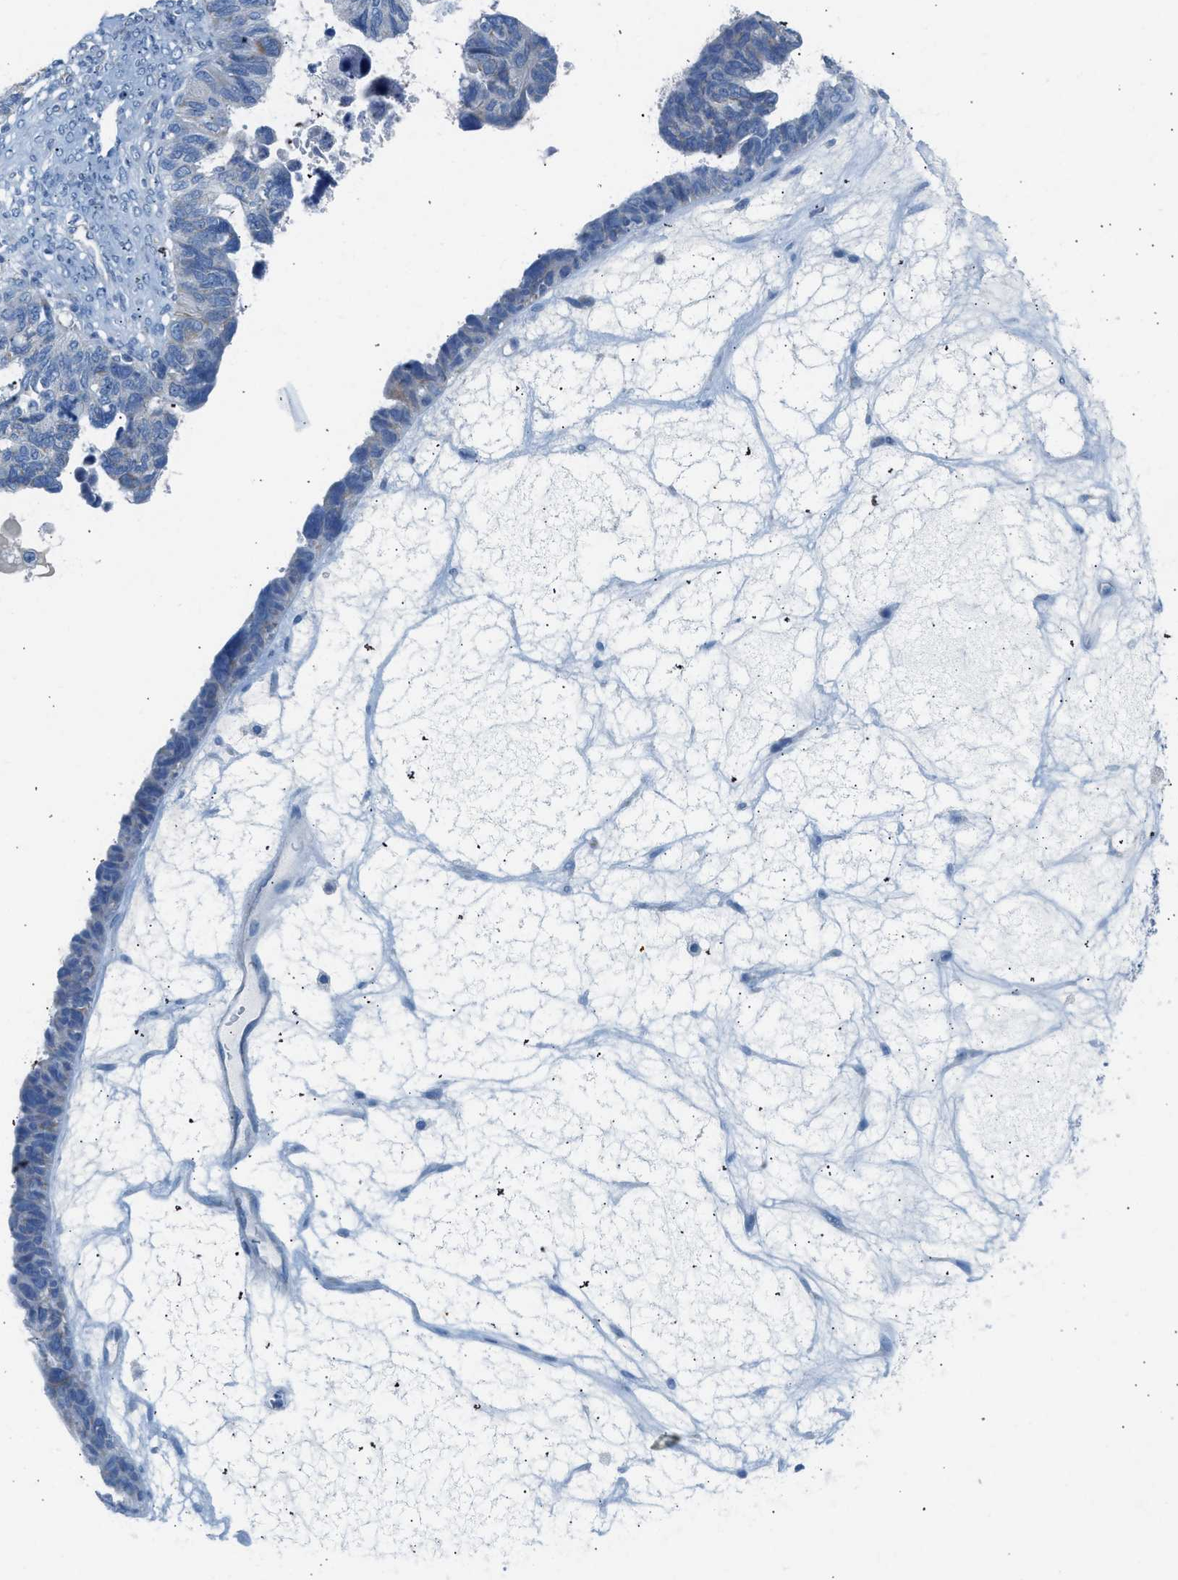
{"staining": {"intensity": "negative", "quantity": "none", "location": "none"}, "tissue": "ovarian cancer", "cell_type": "Tumor cells", "image_type": "cancer", "snomed": [{"axis": "morphology", "description": "Cystadenocarcinoma, serous, NOS"}, {"axis": "topography", "description": "Ovary"}], "caption": "IHC histopathology image of neoplastic tissue: ovarian serous cystadenocarcinoma stained with DAB (3,3'-diaminobenzidine) shows no significant protein expression in tumor cells.", "gene": "NDUFS8", "patient": {"sex": "female", "age": 79}}